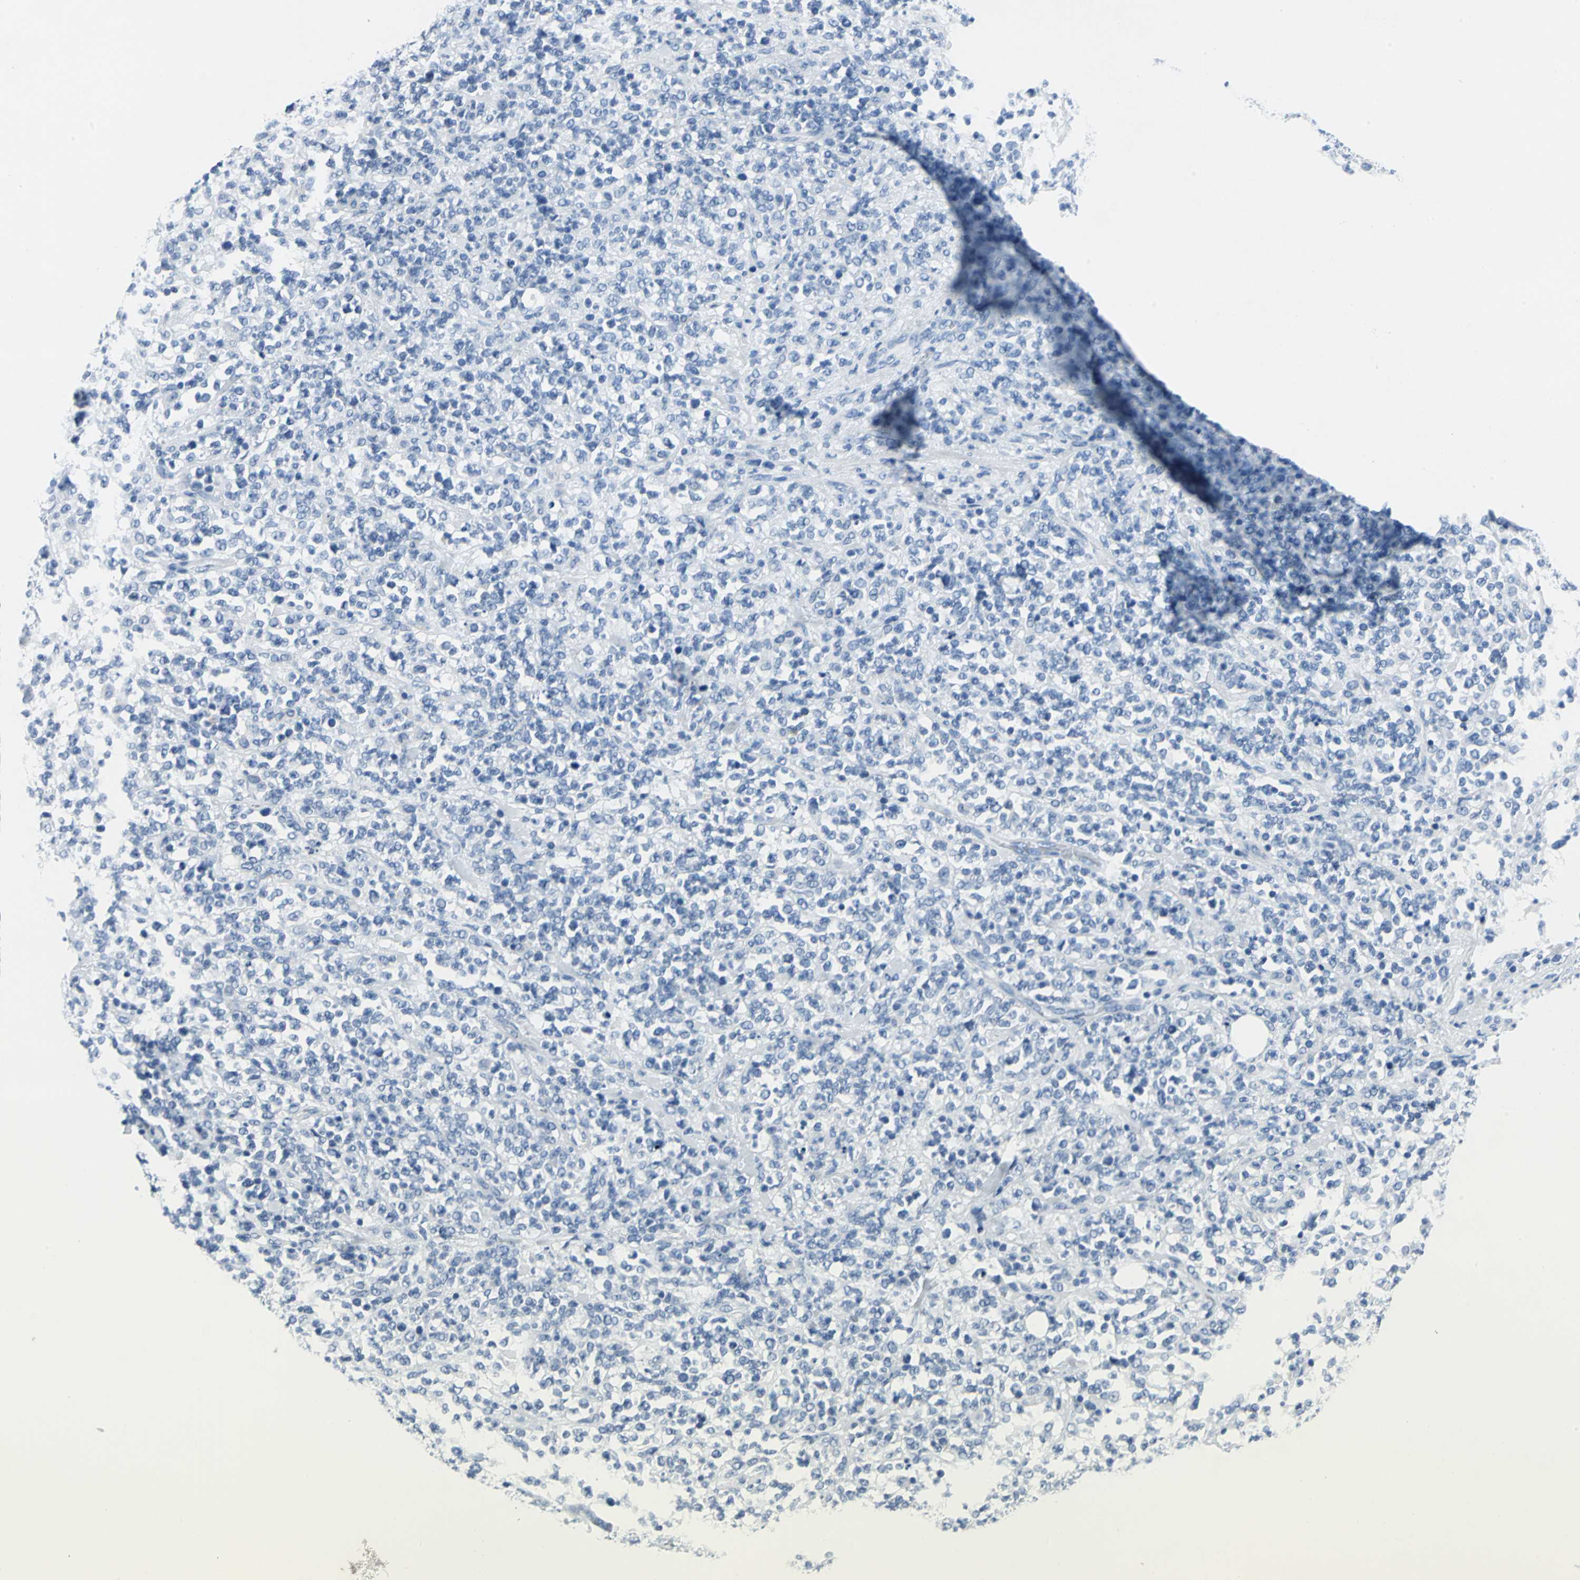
{"staining": {"intensity": "negative", "quantity": "none", "location": "none"}, "tissue": "lymphoma", "cell_type": "Tumor cells", "image_type": "cancer", "snomed": [{"axis": "morphology", "description": "Malignant lymphoma, non-Hodgkin's type, High grade"}, {"axis": "topography", "description": "Soft tissue"}], "caption": "High magnification brightfield microscopy of lymphoma stained with DAB (3,3'-diaminobenzidine) (brown) and counterstained with hematoxylin (blue): tumor cells show no significant staining.", "gene": "SFN", "patient": {"sex": "male", "age": 18}}